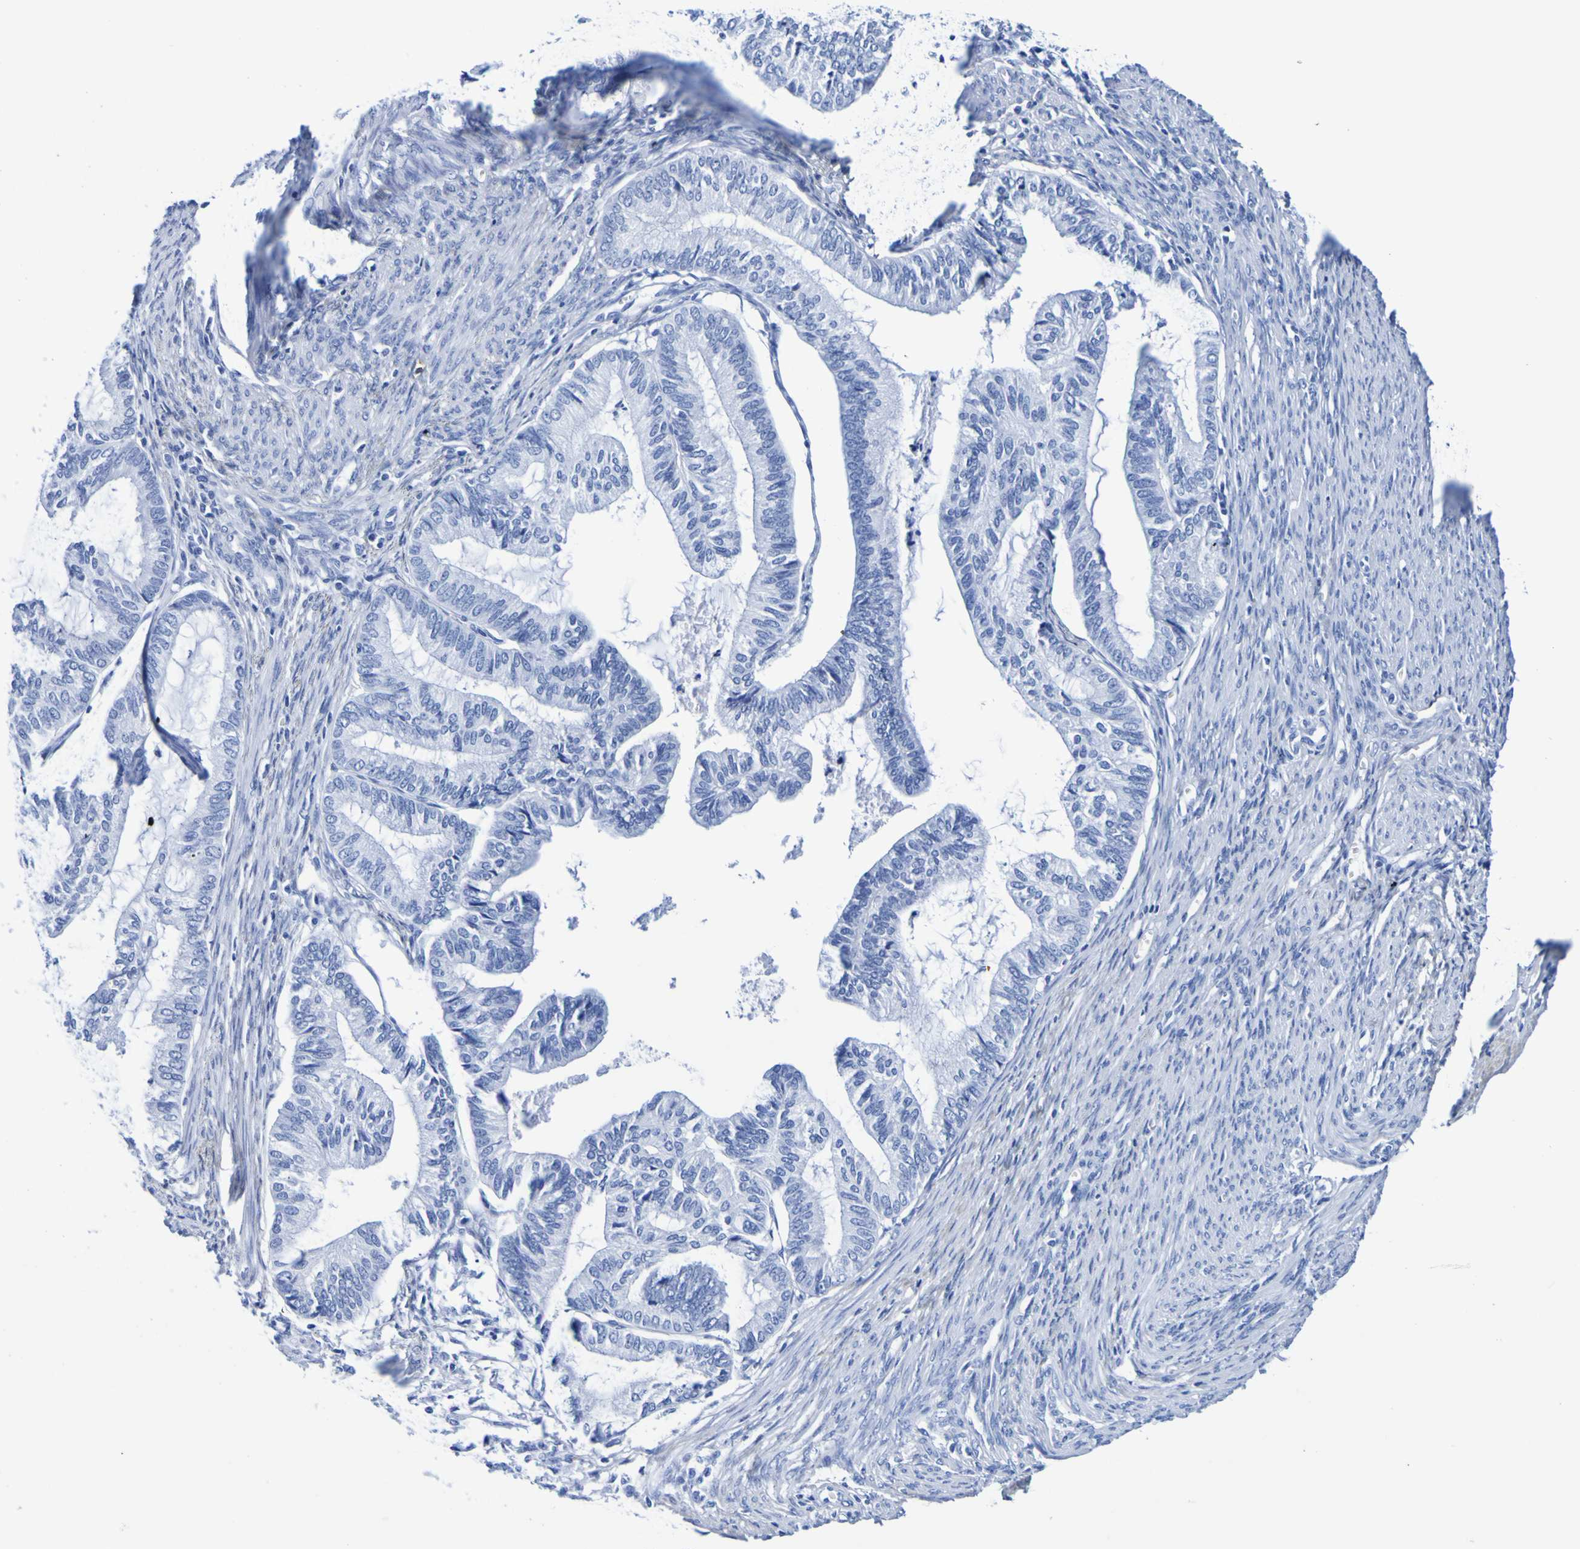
{"staining": {"intensity": "negative", "quantity": "none", "location": "none"}, "tissue": "cervical cancer", "cell_type": "Tumor cells", "image_type": "cancer", "snomed": [{"axis": "morphology", "description": "Normal tissue, NOS"}, {"axis": "morphology", "description": "Adenocarcinoma, NOS"}, {"axis": "topography", "description": "Cervix"}, {"axis": "topography", "description": "Endometrium"}], "caption": "IHC of cervical cancer shows no expression in tumor cells.", "gene": "DPEP1", "patient": {"sex": "female", "age": 86}}